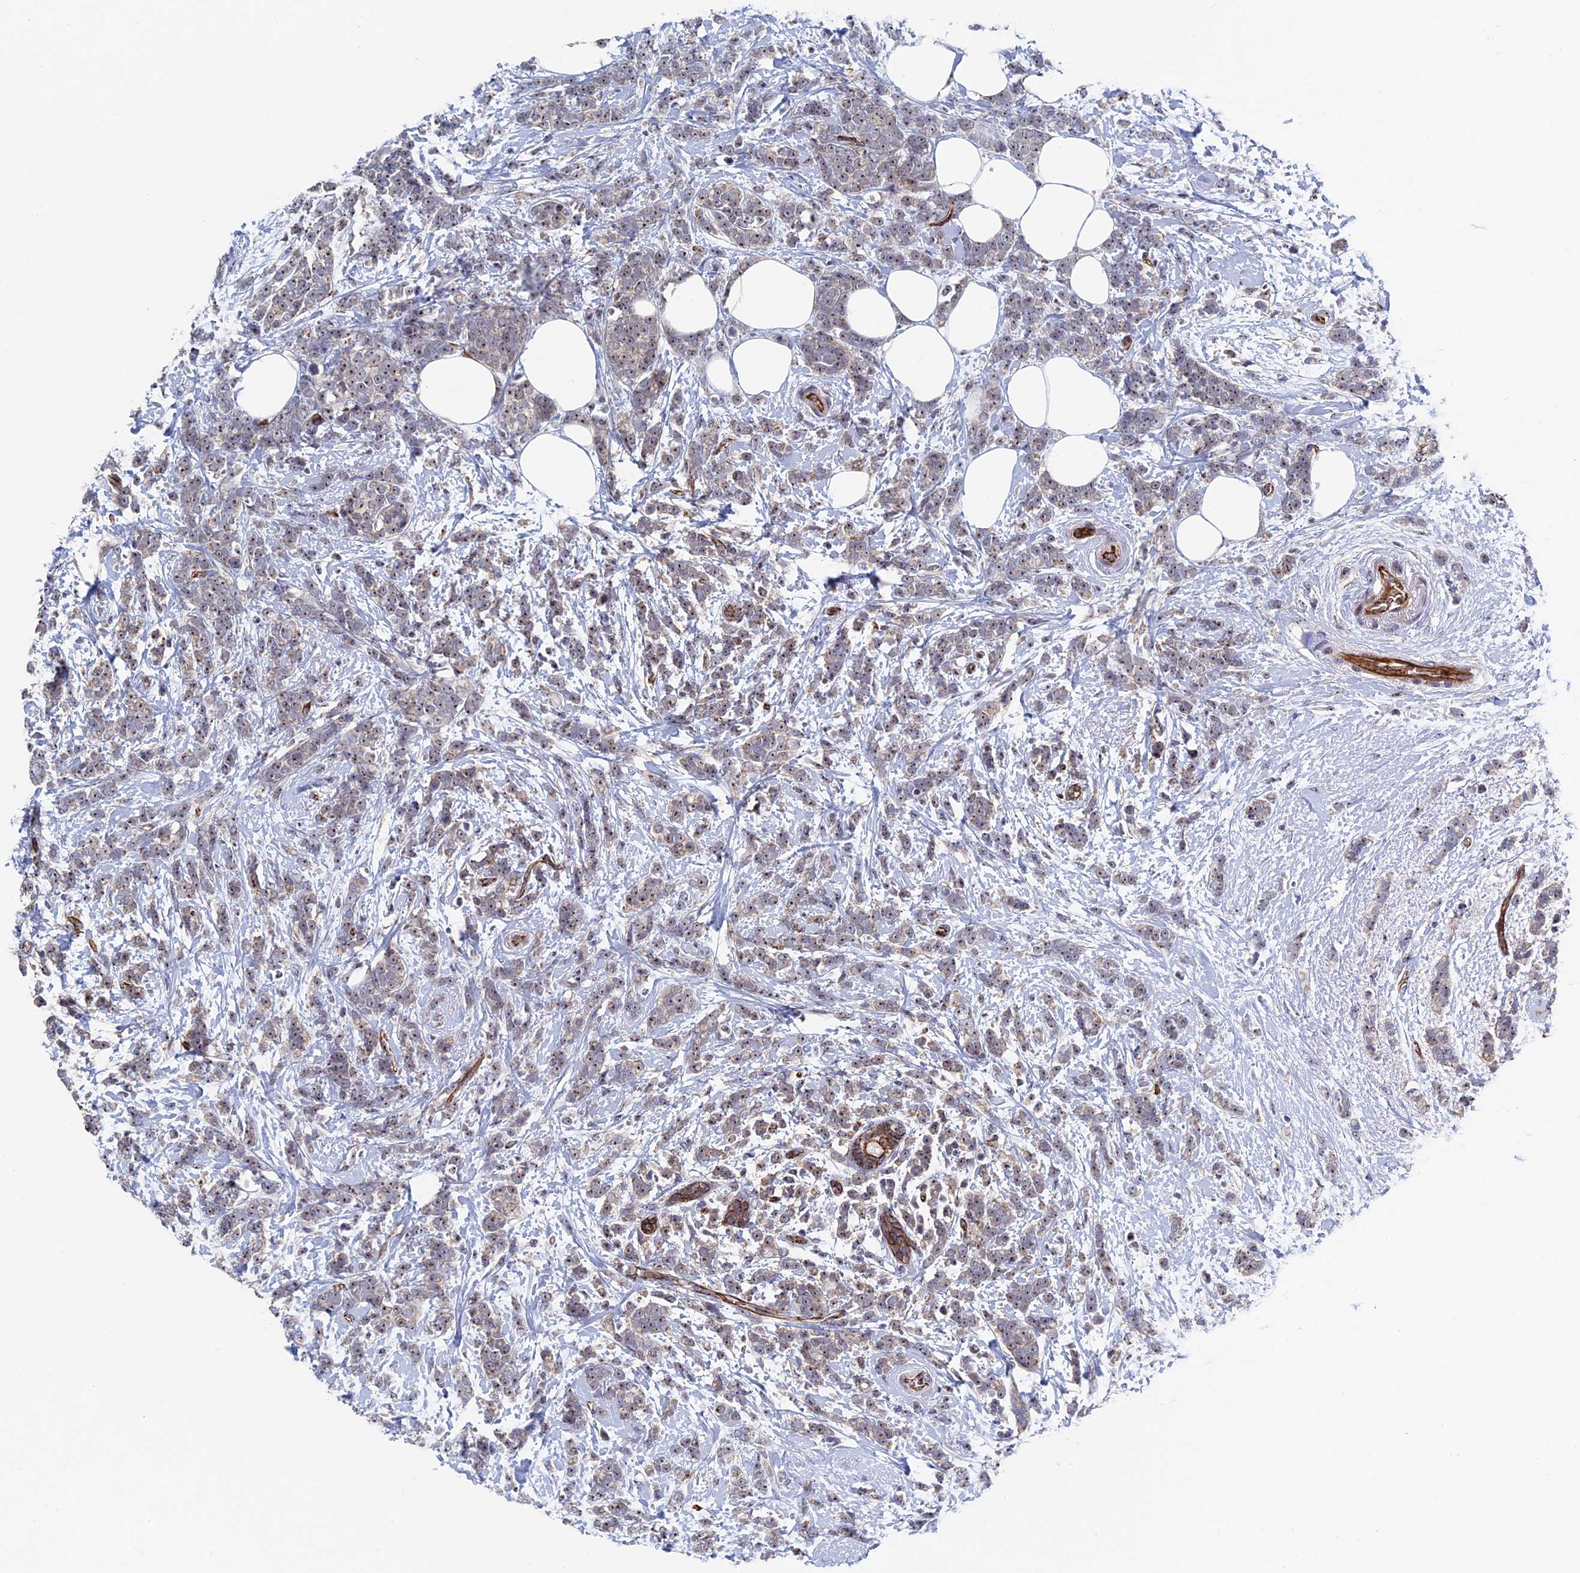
{"staining": {"intensity": "weak", "quantity": ">75%", "location": "nuclear"}, "tissue": "breast cancer", "cell_type": "Tumor cells", "image_type": "cancer", "snomed": [{"axis": "morphology", "description": "Lobular carcinoma"}, {"axis": "topography", "description": "Breast"}], "caption": "A brown stain labels weak nuclear staining of a protein in breast lobular carcinoma tumor cells.", "gene": "EXOSC9", "patient": {"sex": "female", "age": 58}}